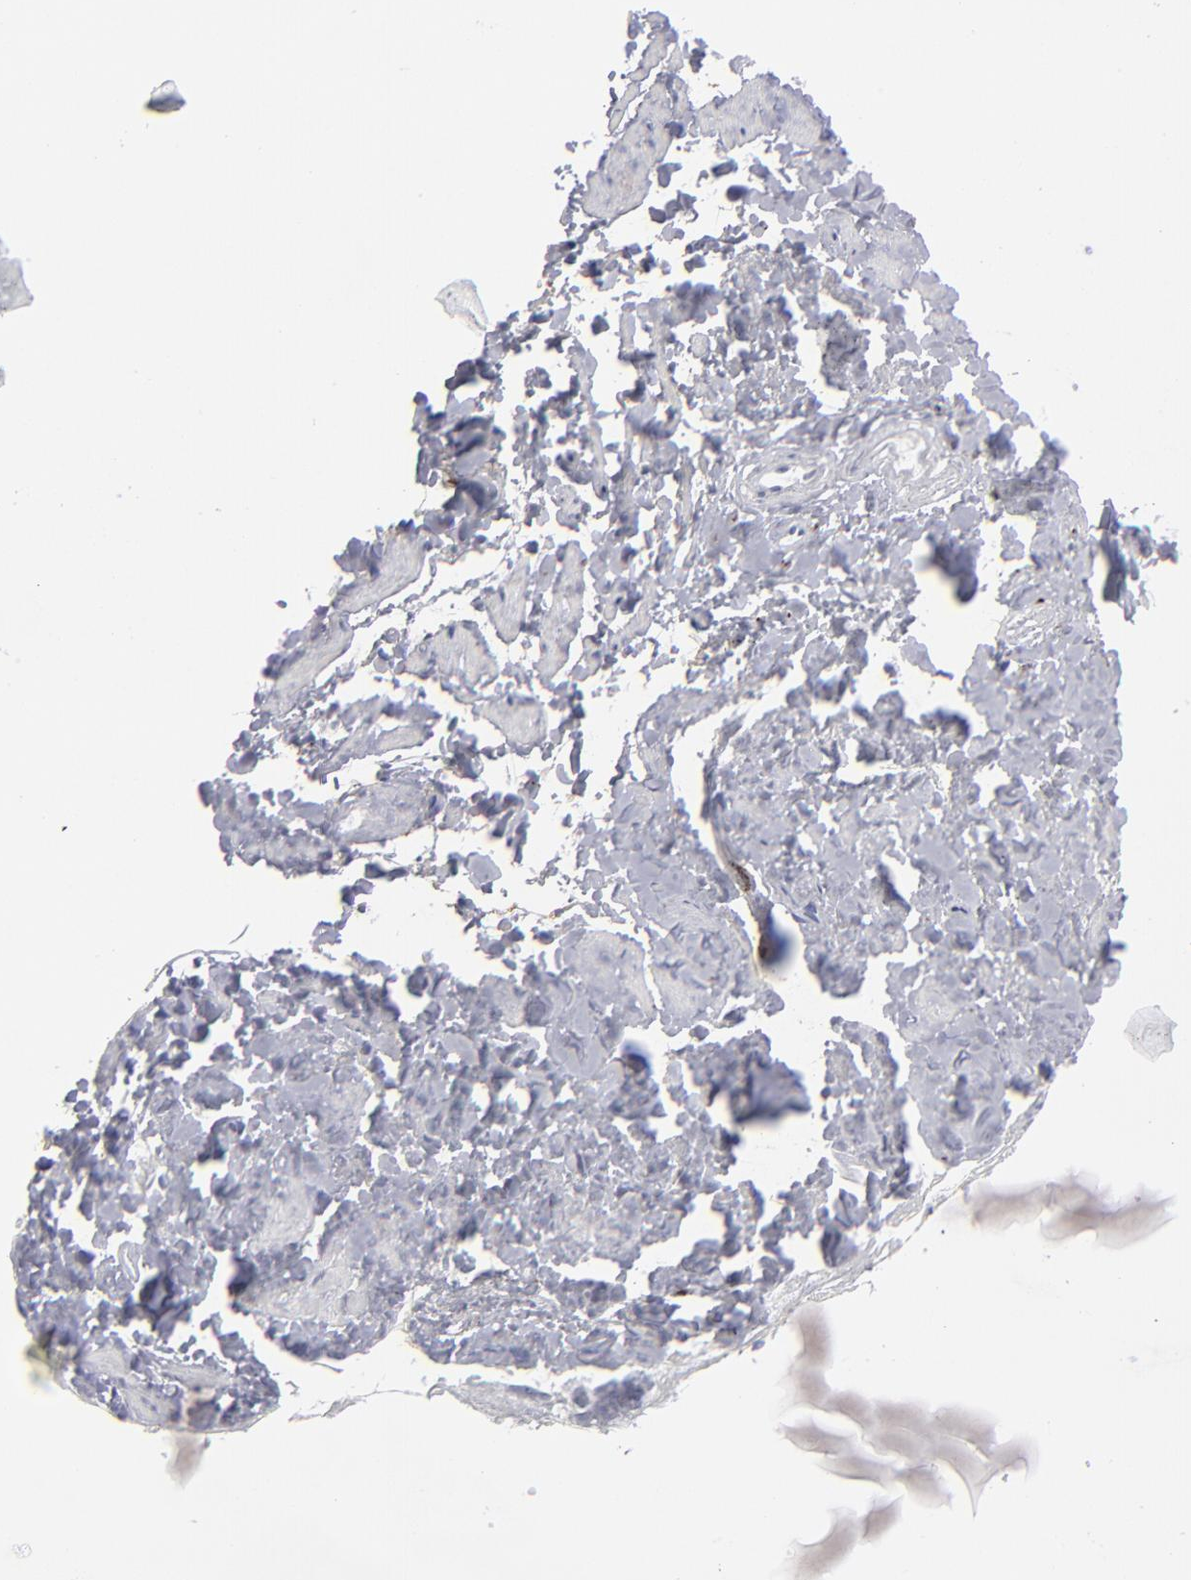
{"staining": {"intensity": "negative", "quantity": "none", "location": "none"}, "tissue": "vagina", "cell_type": "Squamous epithelial cells", "image_type": "normal", "snomed": [{"axis": "morphology", "description": "Normal tissue, NOS"}, {"axis": "topography", "description": "Vagina"}], "caption": "Protein analysis of unremarkable vagina reveals no significant positivity in squamous epithelial cells. The staining was performed using DAB to visualize the protein expression in brown, while the nuclei were stained in blue with hematoxylin (Magnification: 20x).", "gene": "CADM3", "patient": {"sex": "female", "age": 55}}